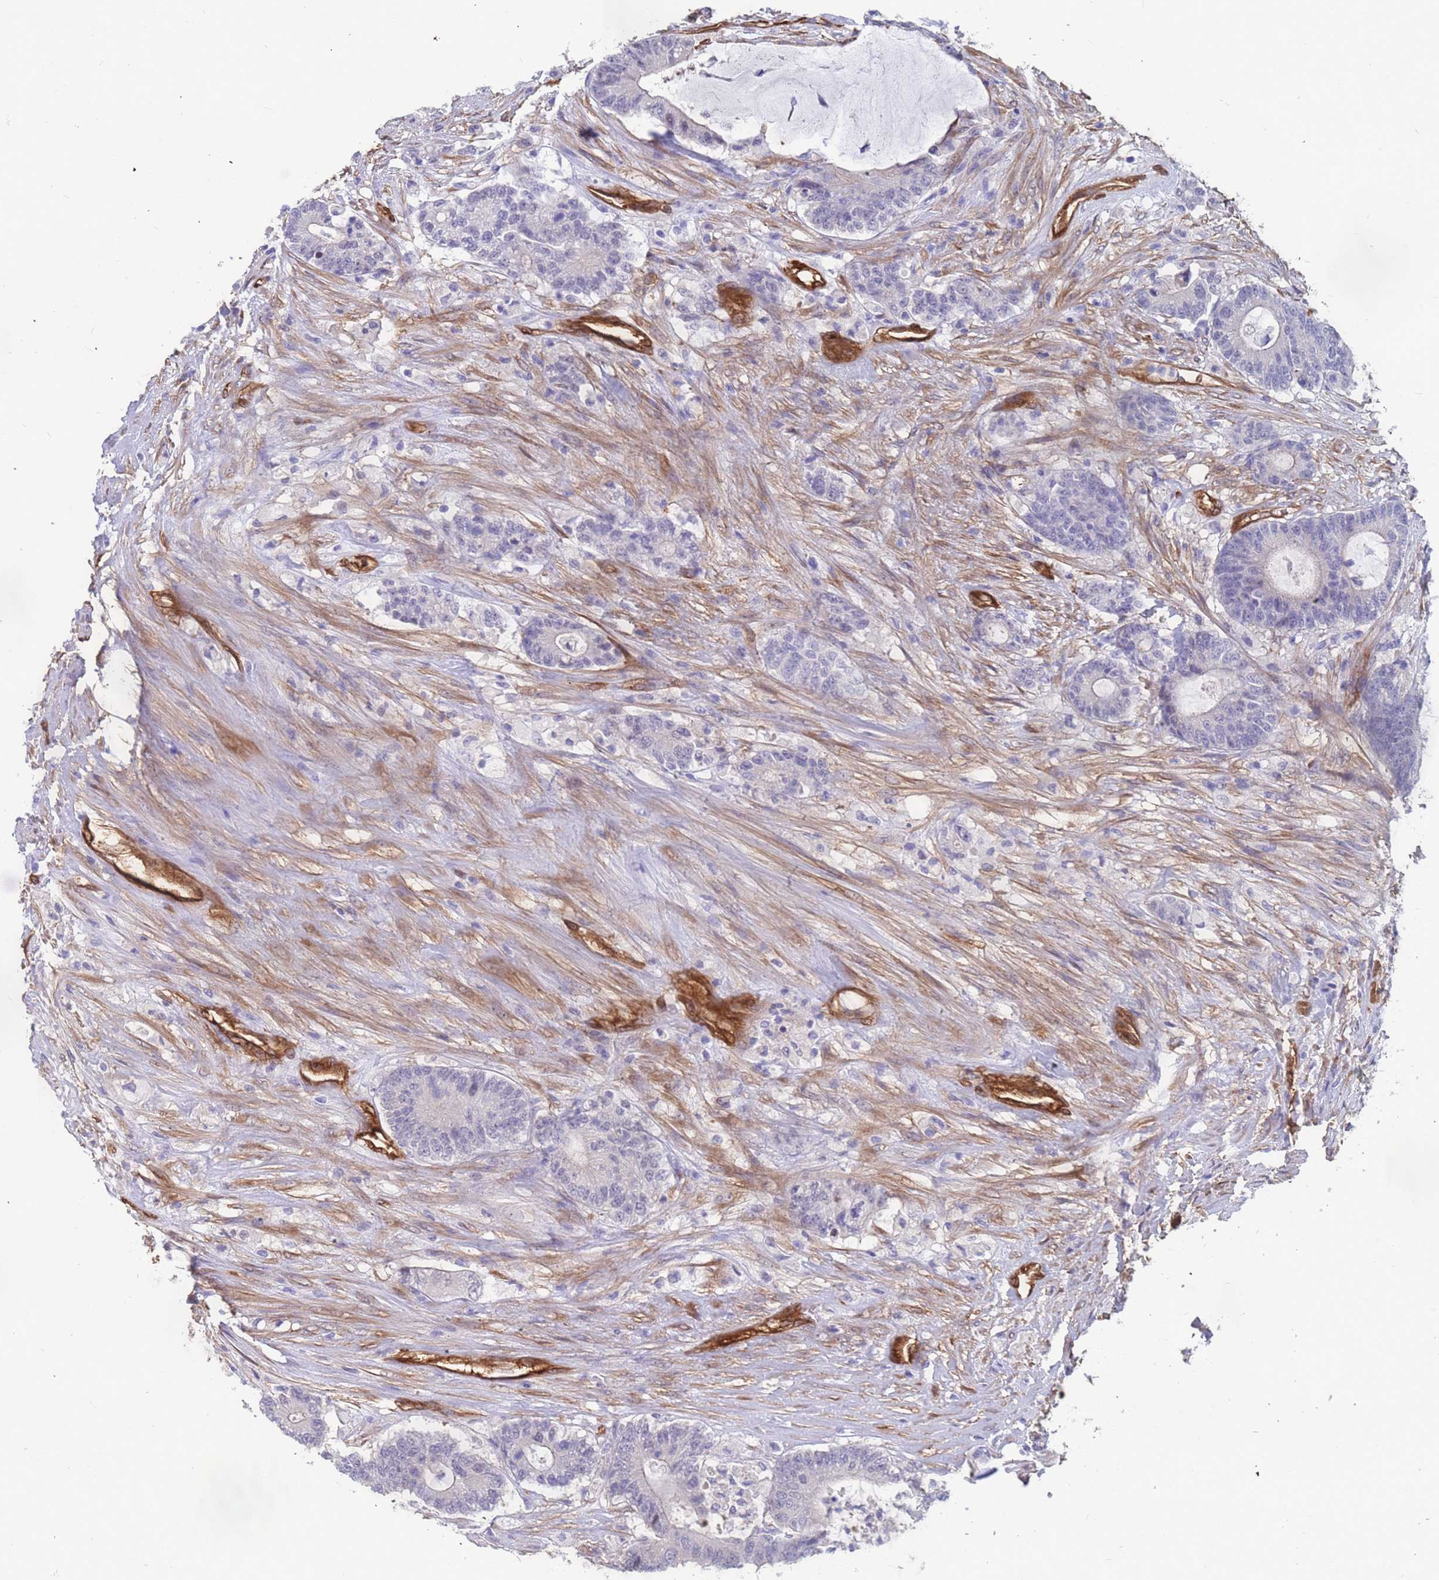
{"staining": {"intensity": "negative", "quantity": "none", "location": "none"}, "tissue": "colorectal cancer", "cell_type": "Tumor cells", "image_type": "cancer", "snomed": [{"axis": "morphology", "description": "Adenocarcinoma, NOS"}, {"axis": "topography", "description": "Colon"}], "caption": "Tumor cells are negative for brown protein staining in colorectal cancer (adenocarcinoma).", "gene": "EHD2", "patient": {"sex": "female", "age": 84}}